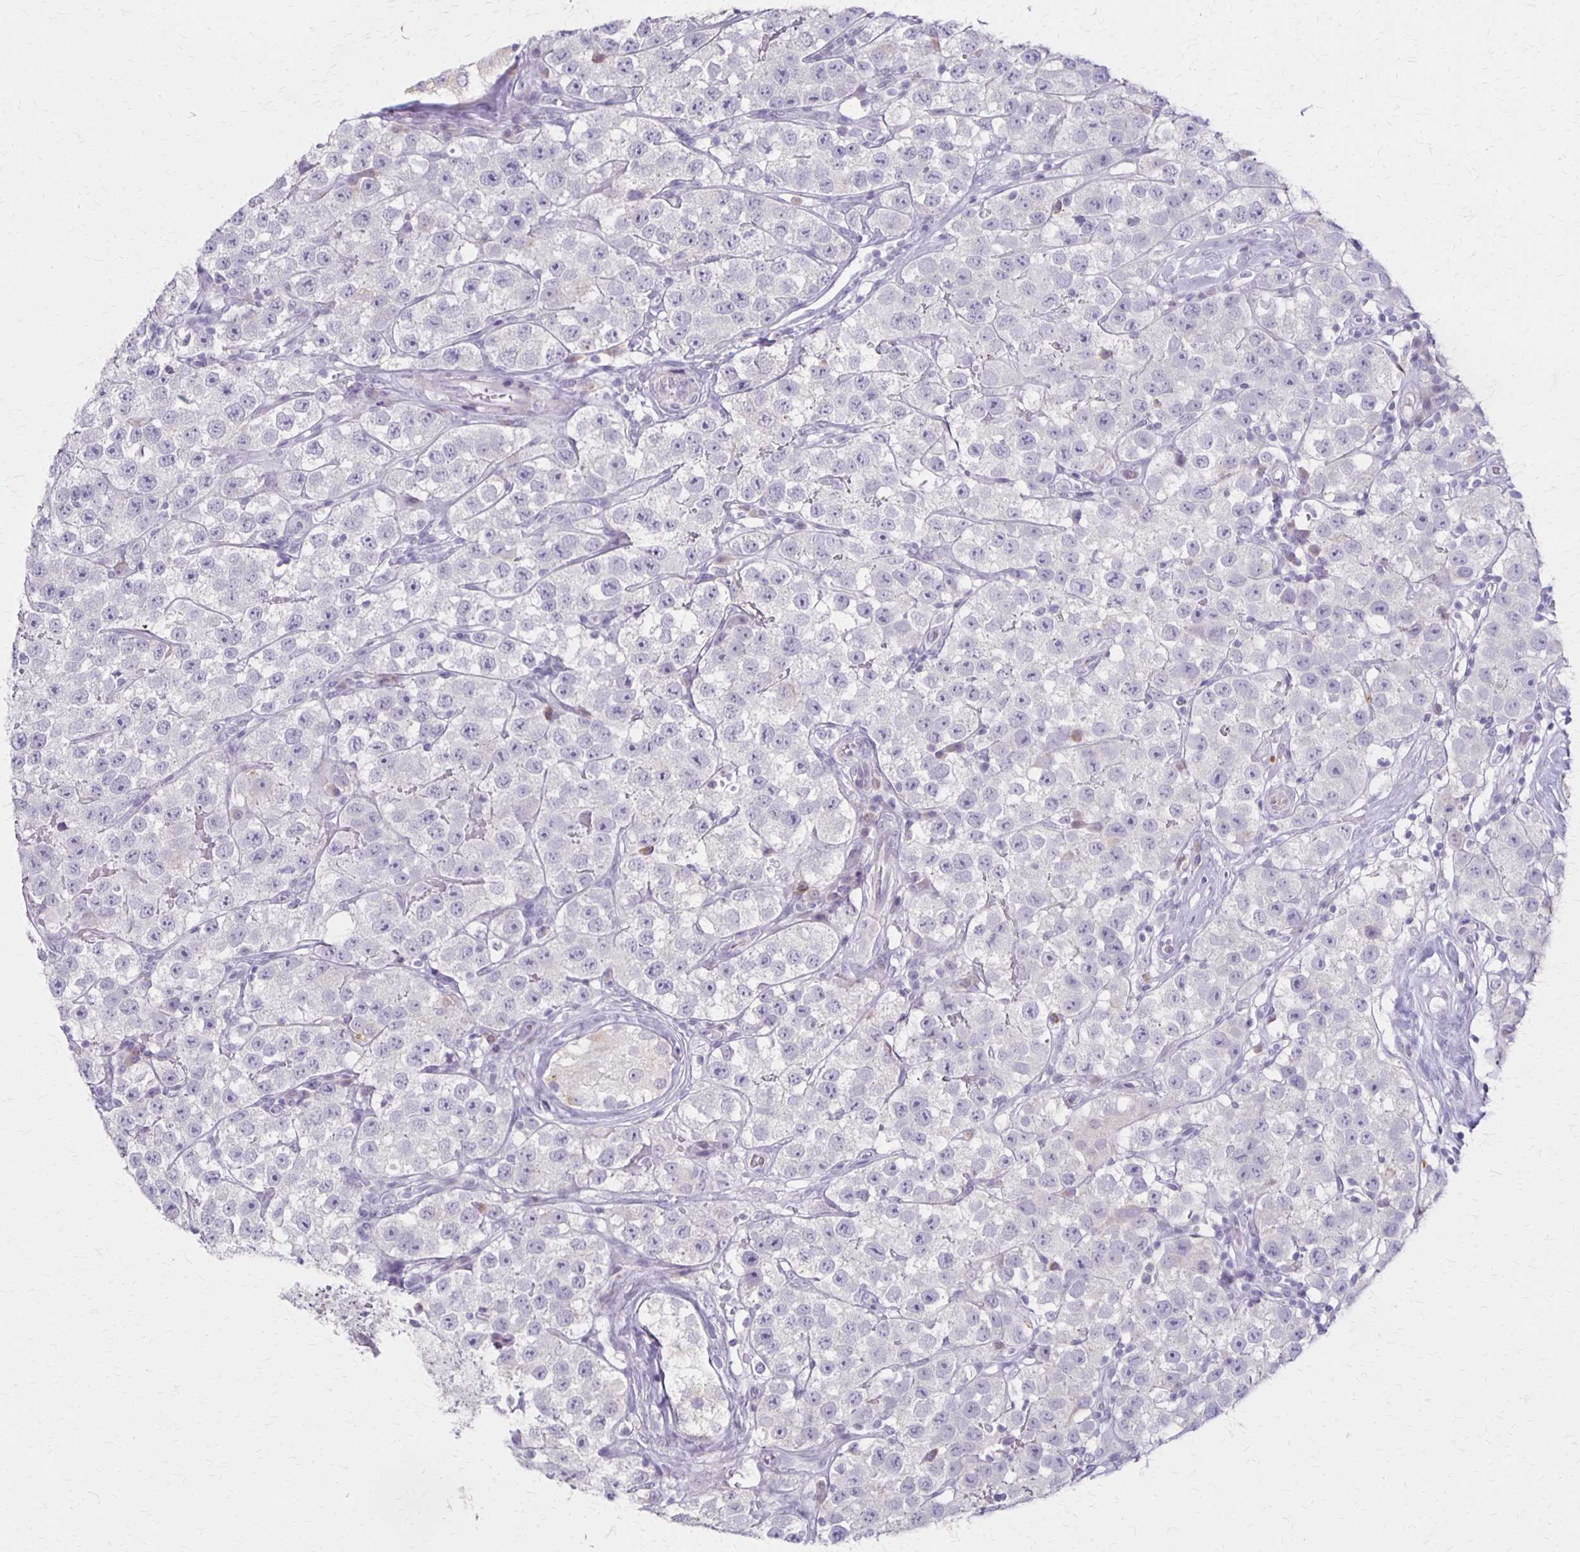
{"staining": {"intensity": "negative", "quantity": "none", "location": "none"}, "tissue": "testis cancer", "cell_type": "Tumor cells", "image_type": "cancer", "snomed": [{"axis": "morphology", "description": "Seminoma, NOS"}, {"axis": "topography", "description": "Testis"}], "caption": "This micrograph is of testis cancer (seminoma) stained with immunohistochemistry to label a protein in brown with the nuclei are counter-stained blue. There is no staining in tumor cells.", "gene": "SLC35E2B", "patient": {"sex": "male", "age": 34}}